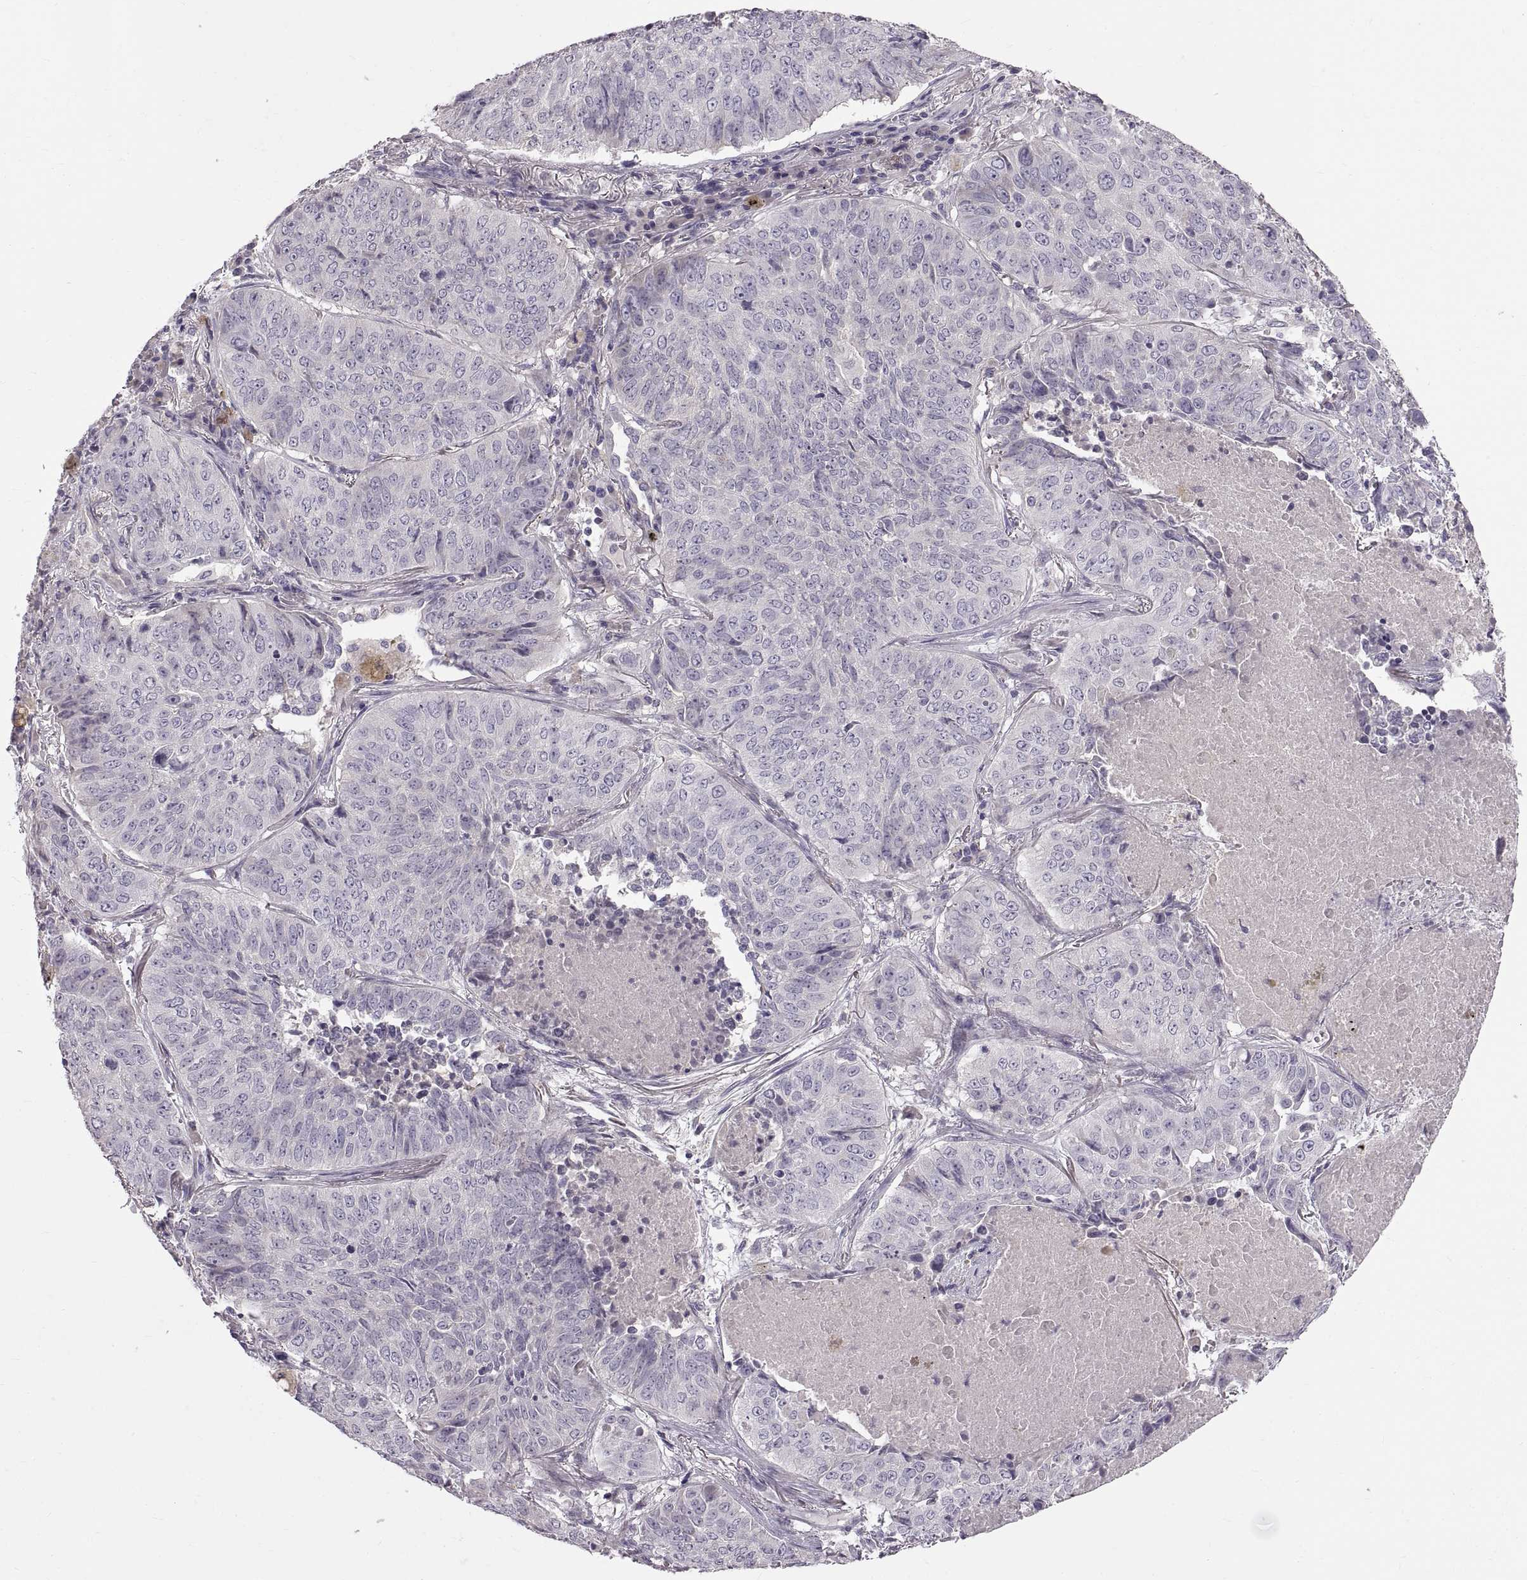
{"staining": {"intensity": "negative", "quantity": "none", "location": "none"}, "tissue": "lung cancer", "cell_type": "Tumor cells", "image_type": "cancer", "snomed": [{"axis": "morphology", "description": "Normal tissue, NOS"}, {"axis": "morphology", "description": "Squamous cell carcinoma, NOS"}, {"axis": "topography", "description": "Bronchus"}, {"axis": "topography", "description": "Lung"}], "caption": "A photomicrograph of human lung cancer (squamous cell carcinoma) is negative for staining in tumor cells.", "gene": "WFDC8", "patient": {"sex": "male", "age": 64}}